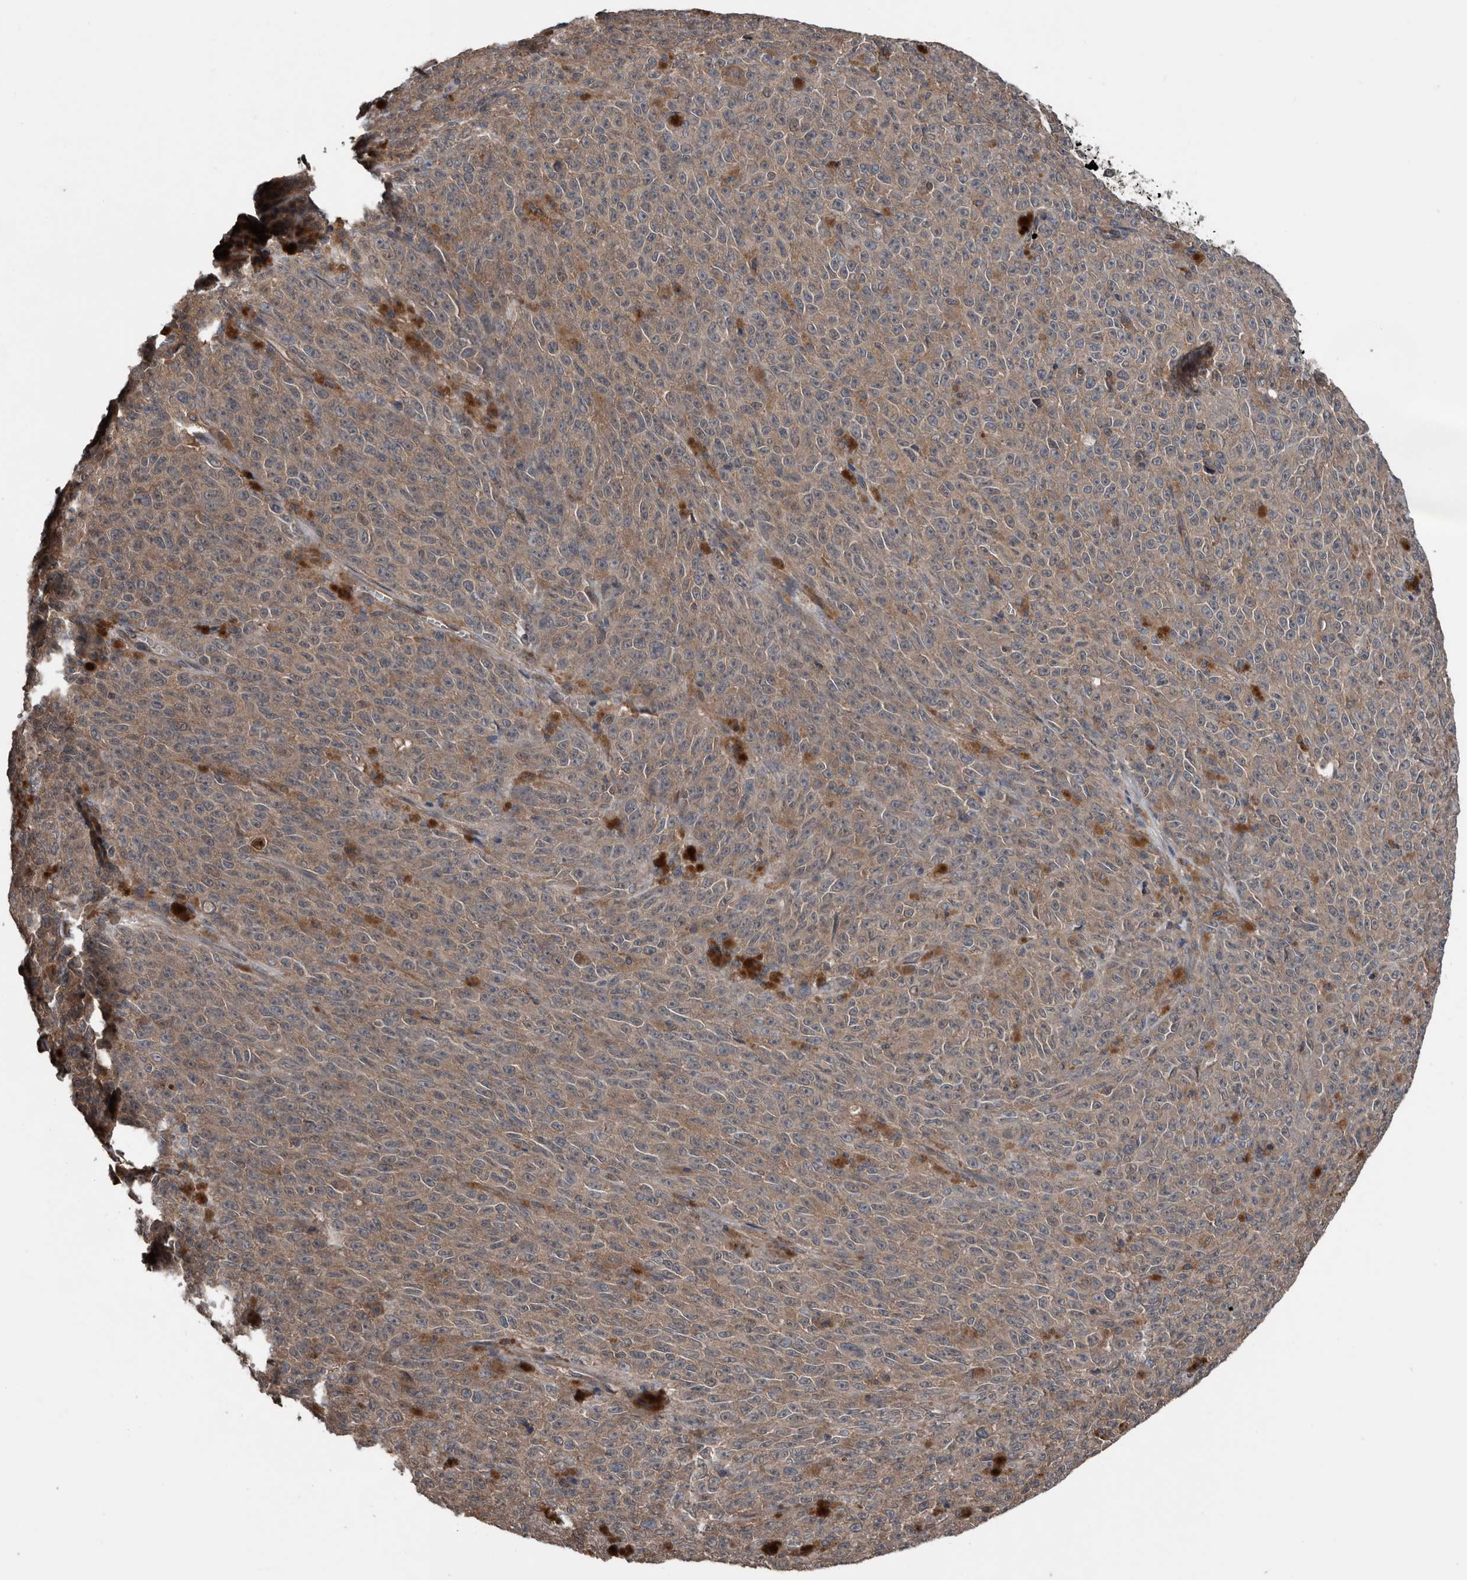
{"staining": {"intensity": "moderate", "quantity": ">75%", "location": "cytoplasmic/membranous"}, "tissue": "melanoma", "cell_type": "Tumor cells", "image_type": "cancer", "snomed": [{"axis": "morphology", "description": "Malignant melanoma, NOS"}, {"axis": "topography", "description": "Skin"}], "caption": "Malignant melanoma stained with IHC reveals moderate cytoplasmic/membranous expression in approximately >75% of tumor cells.", "gene": "DNAJB4", "patient": {"sex": "female", "age": 82}}